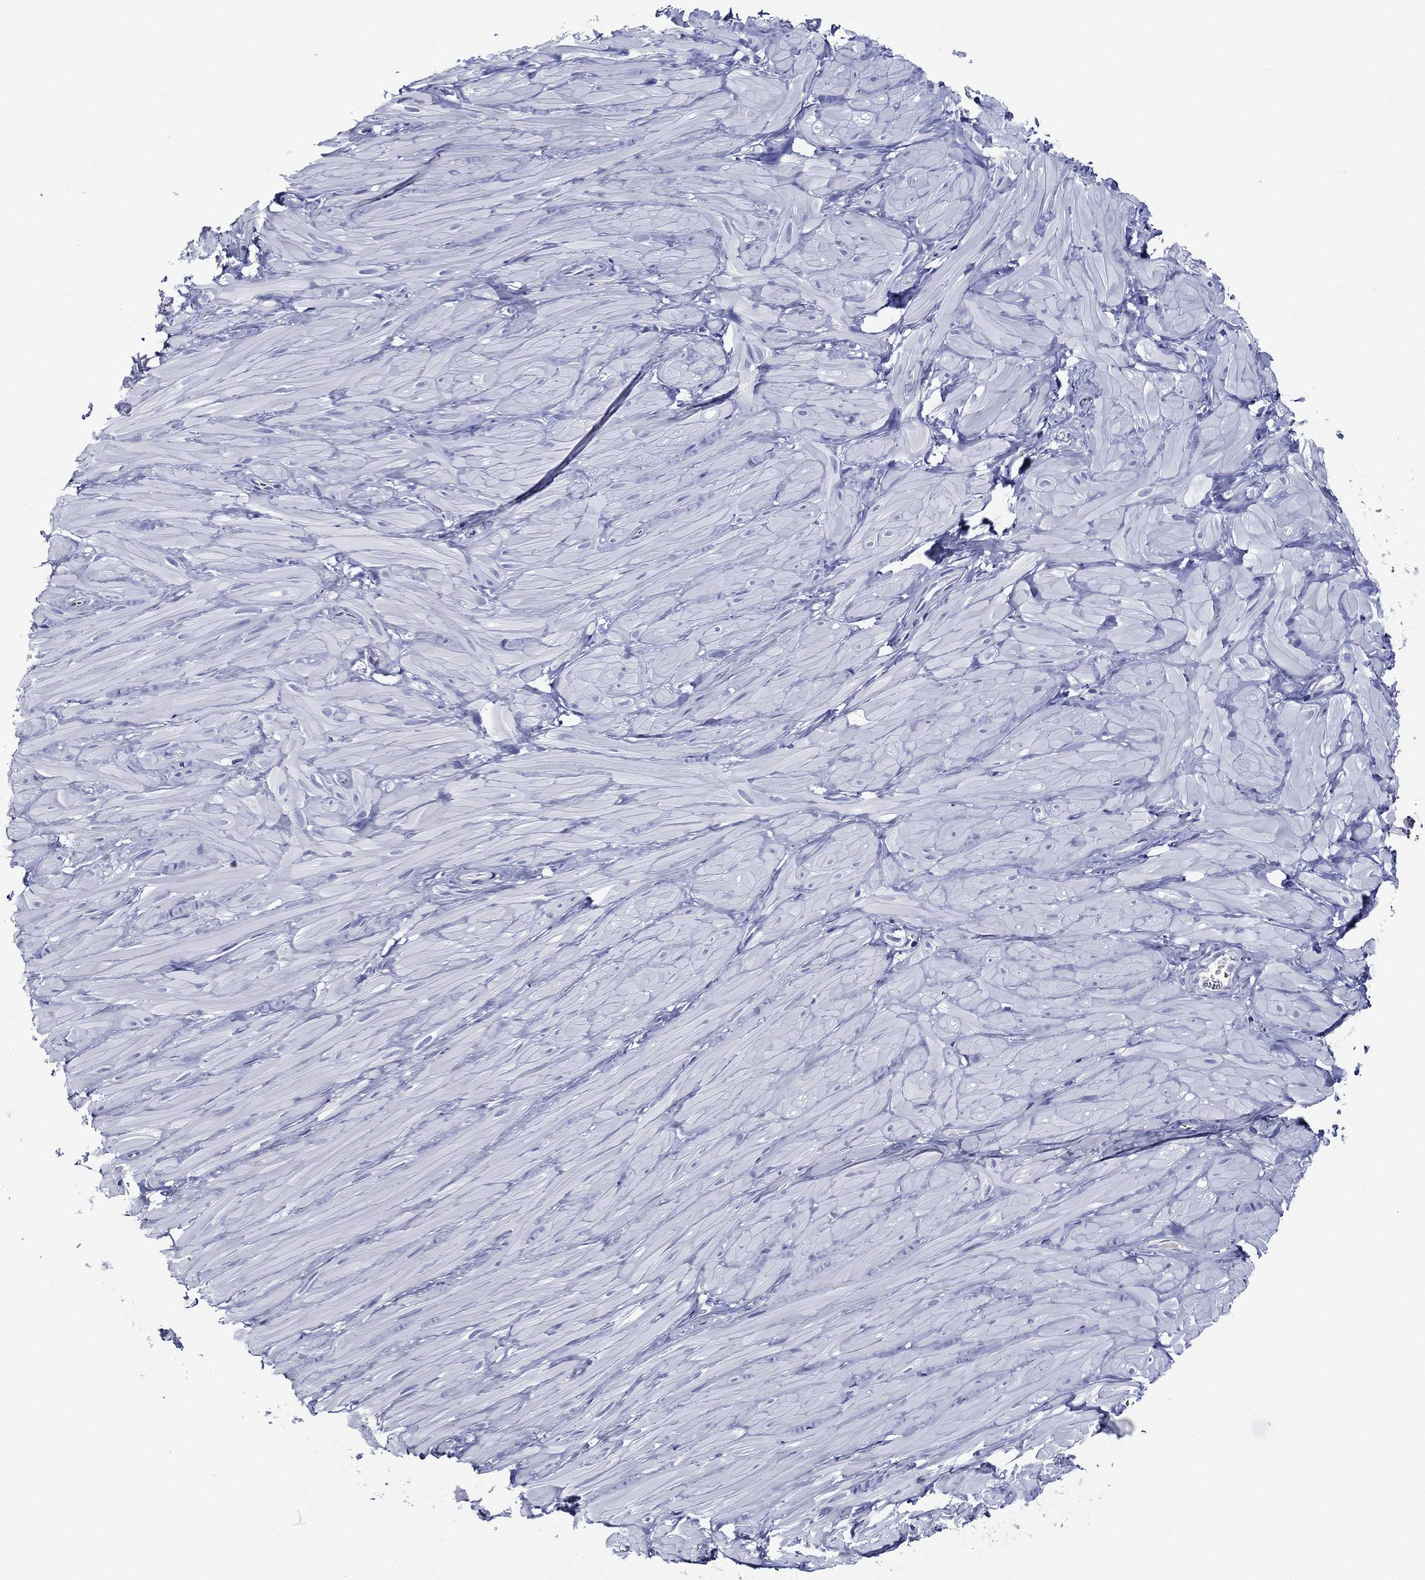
{"staining": {"intensity": "negative", "quantity": "none", "location": "none"}, "tissue": "soft tissue", "cell_type": "Fibroblasts", "image_type": "normal", "snomed": [{"axis": "morphology", "description": "Normal tissue, NOS"}, {"axis": "topography", "description": "Smooth muscle"}, {"axis": "topography", "description": "Peripheral nerve tissue"}], "caption": "Immunohistochemical staining of benign human soft tissue exhibits no significant positivity in fibroblasts.", "gene": "ACE2", "patient": {"sex": "male", "age": 22}}